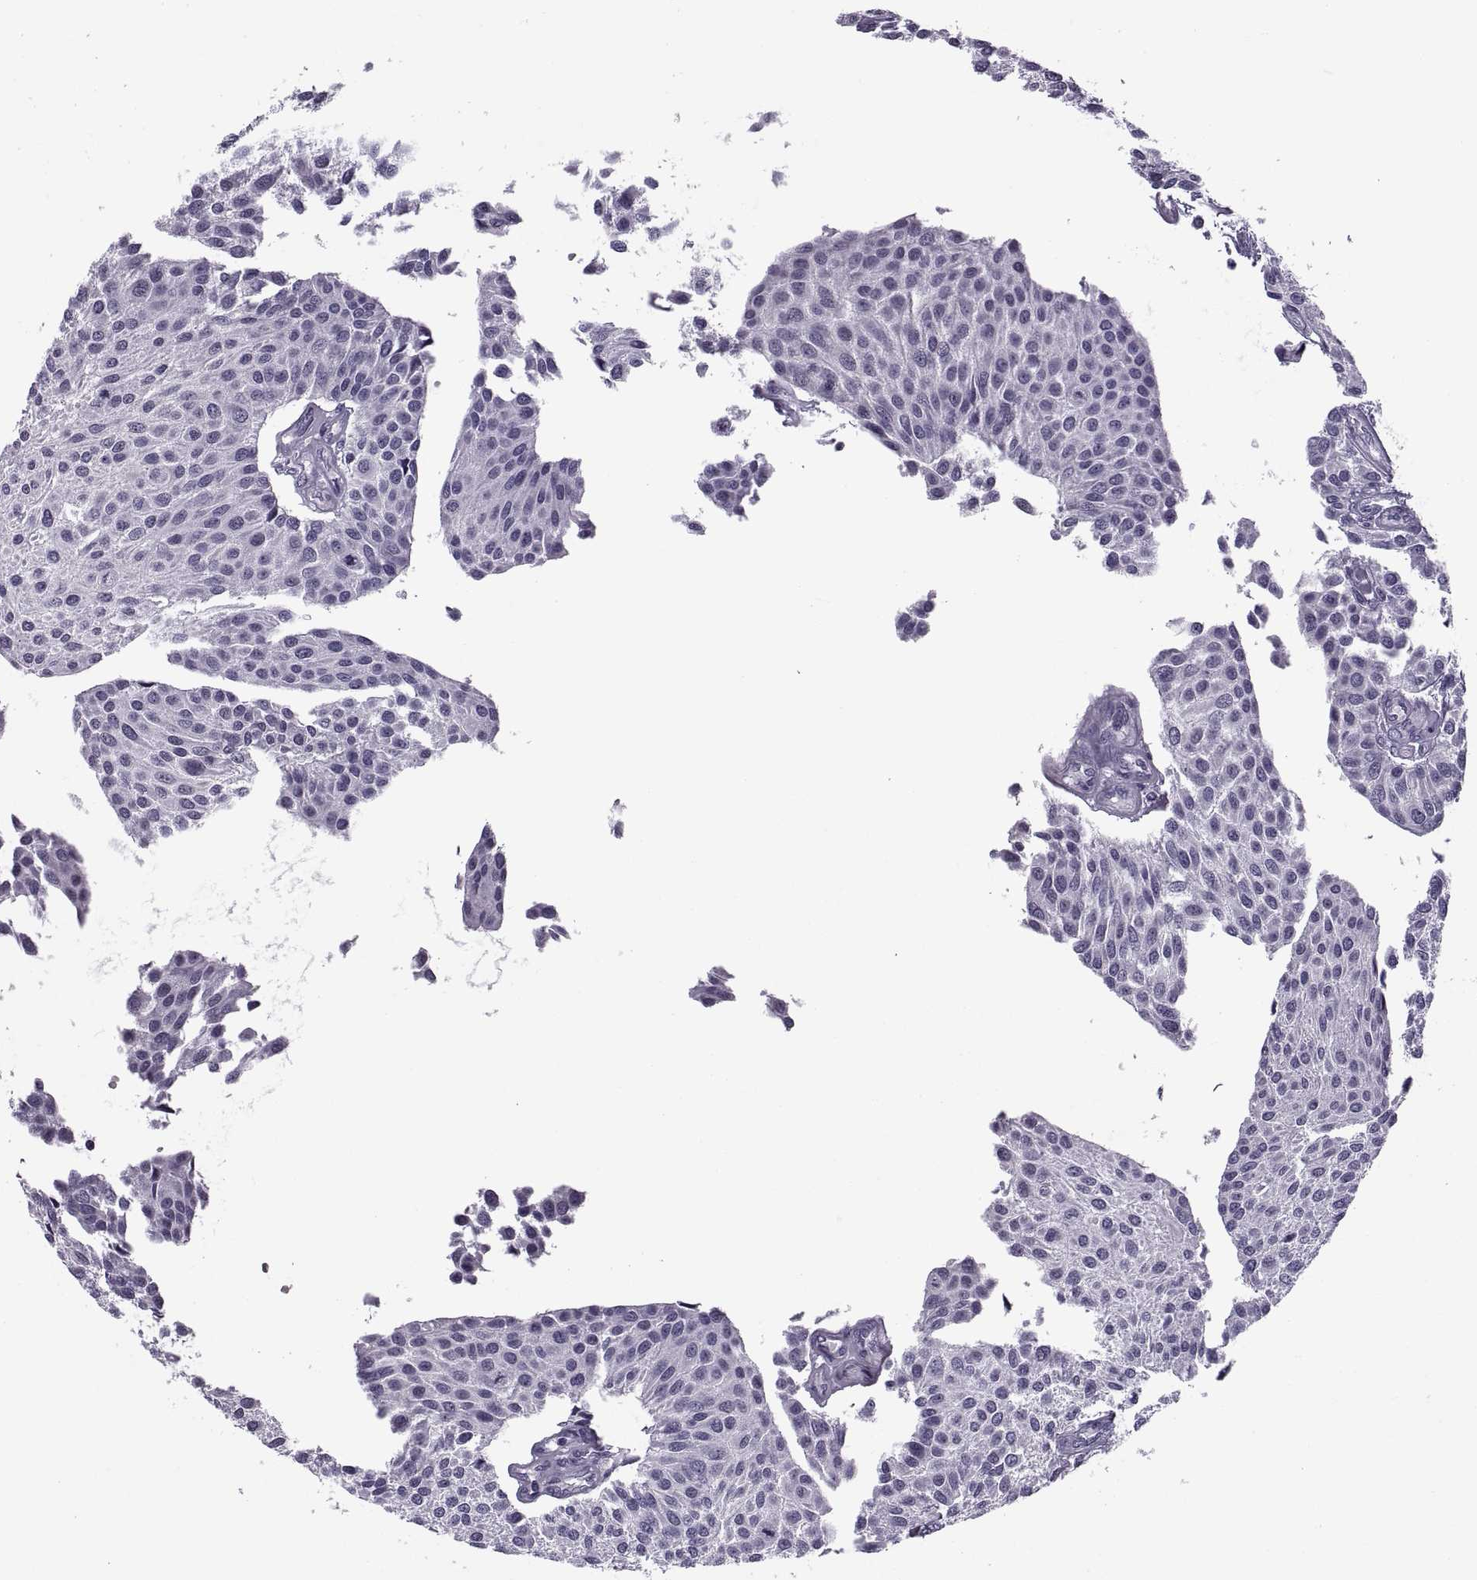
{"staining": {"intensity": "negative", "quantity": "none", "location": "none"}, "tissue": "urothelial cancer", "cell_type": "Tumor cells", "image_type": "cancer", "snomed": [{"axis": "morphology", "description": "Urothelial carcinoma, NOS"}, {"axis": "topography", "description": "Urinary bladder"}], "caption": "Immunohistochemistry (IHC) image of neoplastic tissue: urothelial cancer stained with DAB (3,3'-diaminobenzidine) demonstrates no significant protein positivity in tumor cells. Brightfield microscopy of immunohistochemistry stained with DAB (brown) and hematoxylin (blue), captured at high magnification.", "gene": "TBC1D3G", "patient": {"sex": "male", "age": 55}}